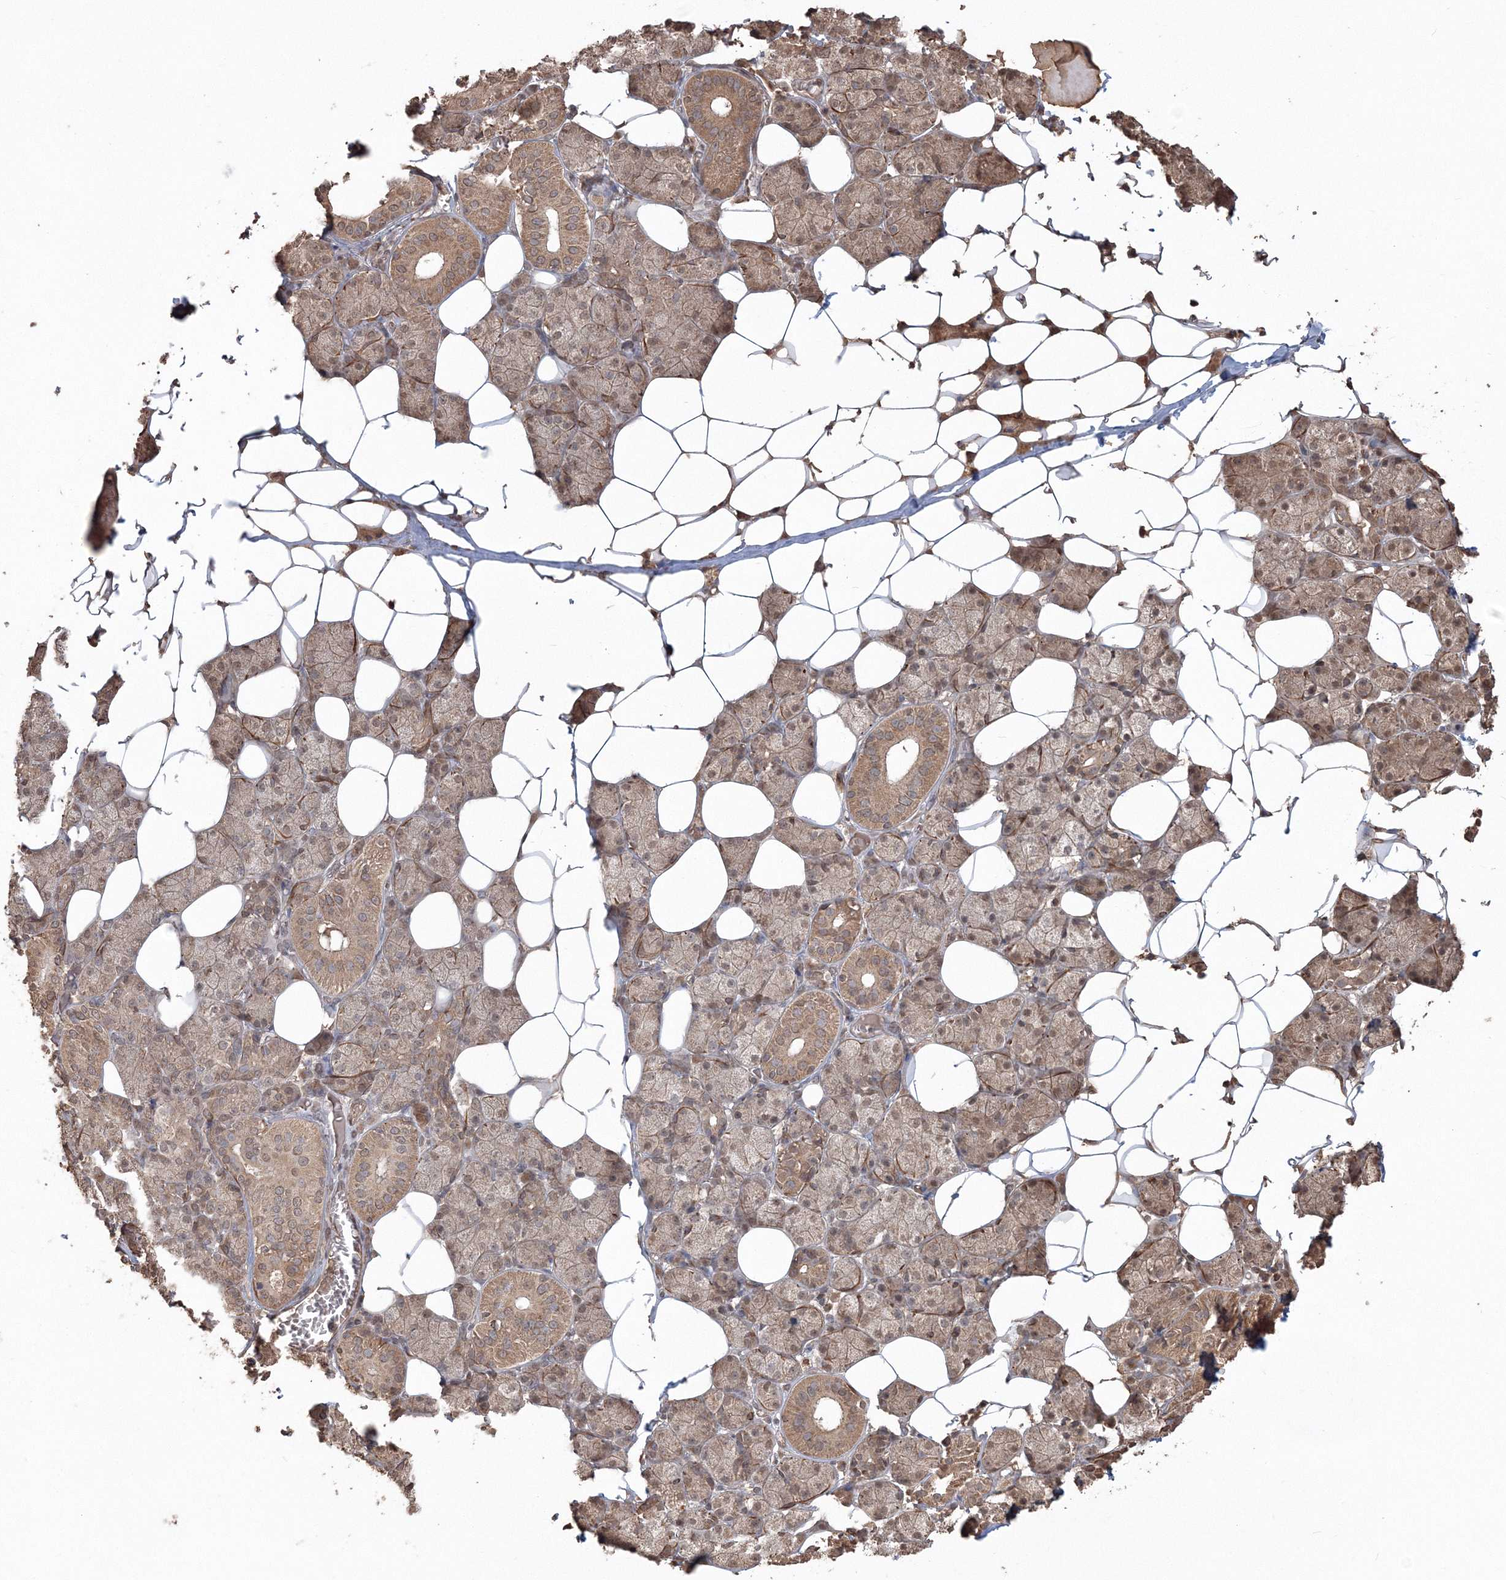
{"staining": {"intensity": "moderate", "quantity": "25%-75%", "location": "cytoplasmic/membranous"}, "tissue": "salivary gland", "cell_type": "Glandular cells", "image_type": "normal", "snomed": [{"axis": "morphology", "description": "Normal tissue, NOS"}, {"axis": "topography", "description": "Salivary gland"}], "caption": "Moderate cytoplasmic/membranous staining for a protein is seen in approximately 25%-75% of glandular cells of unremarkable salivary gland using immunohistochemistry (IHC).", "gene": "CCDC122", "patient": {"sex": "female", "age": 33}}